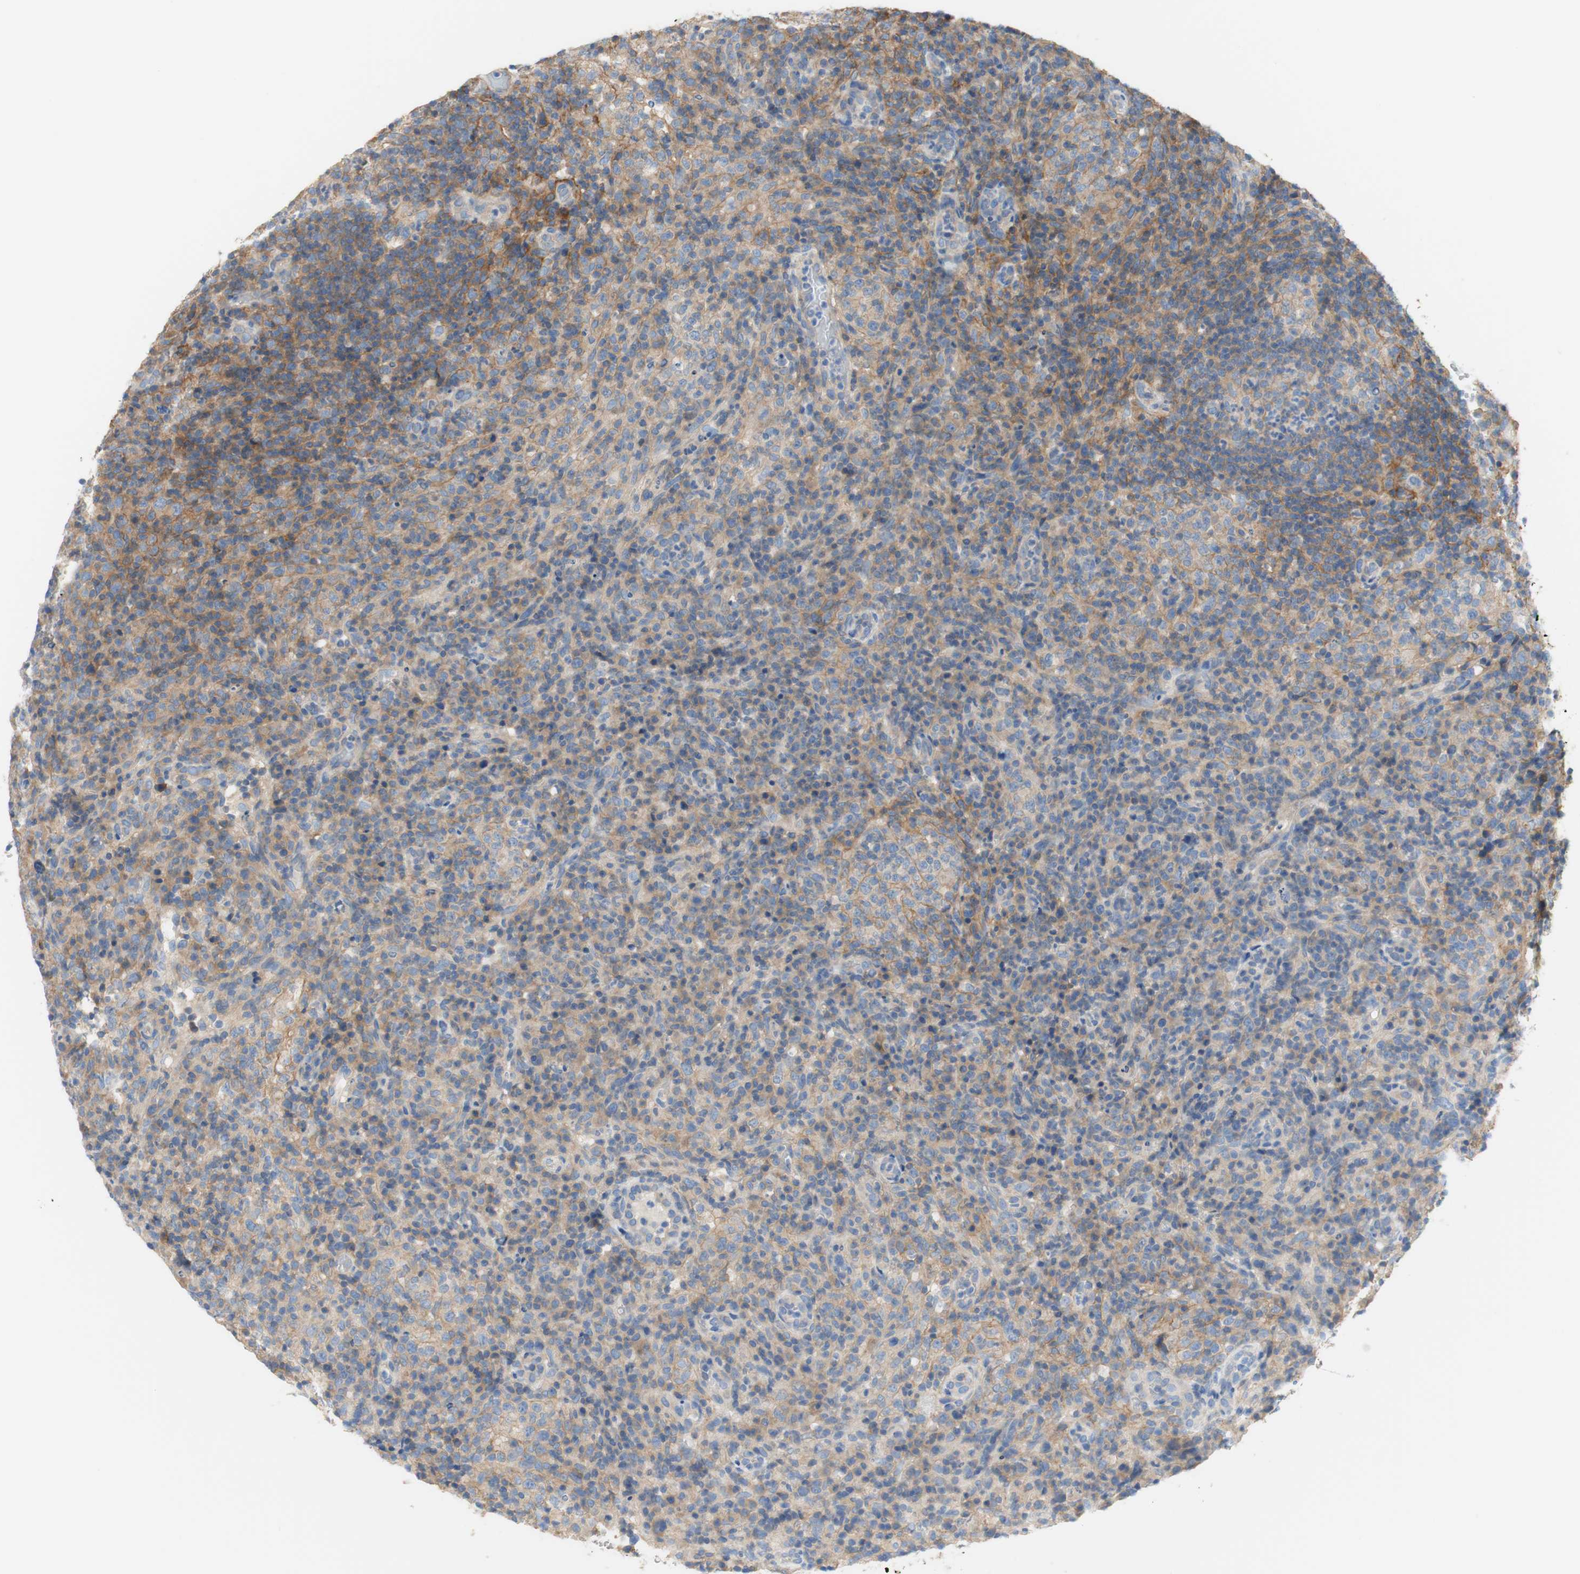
{"staining": {"intensity": "negative", "quantity": "none", "location": "none"}, "tissue": "lymphoma", "cell_type": "Tumor cells", "image_type": "cancer", "snomed": [{"axis": "morphology", "description": "Malignant lymphoma, non-Hodgkin's type, High grade"}, {"axis": "topography", "description": "Lymph node"}], "caption": "An image of human high-grade malignant lymphoma, non-Hodgkin's type is negative for staining in tumor cells. Brightfield microscopy of IHC stained with DAB (brown) and hematoxylin (blue), captured at high magnification.", "gene": "ATP2B1", "patient": {"sex": "female", "age": 76}}